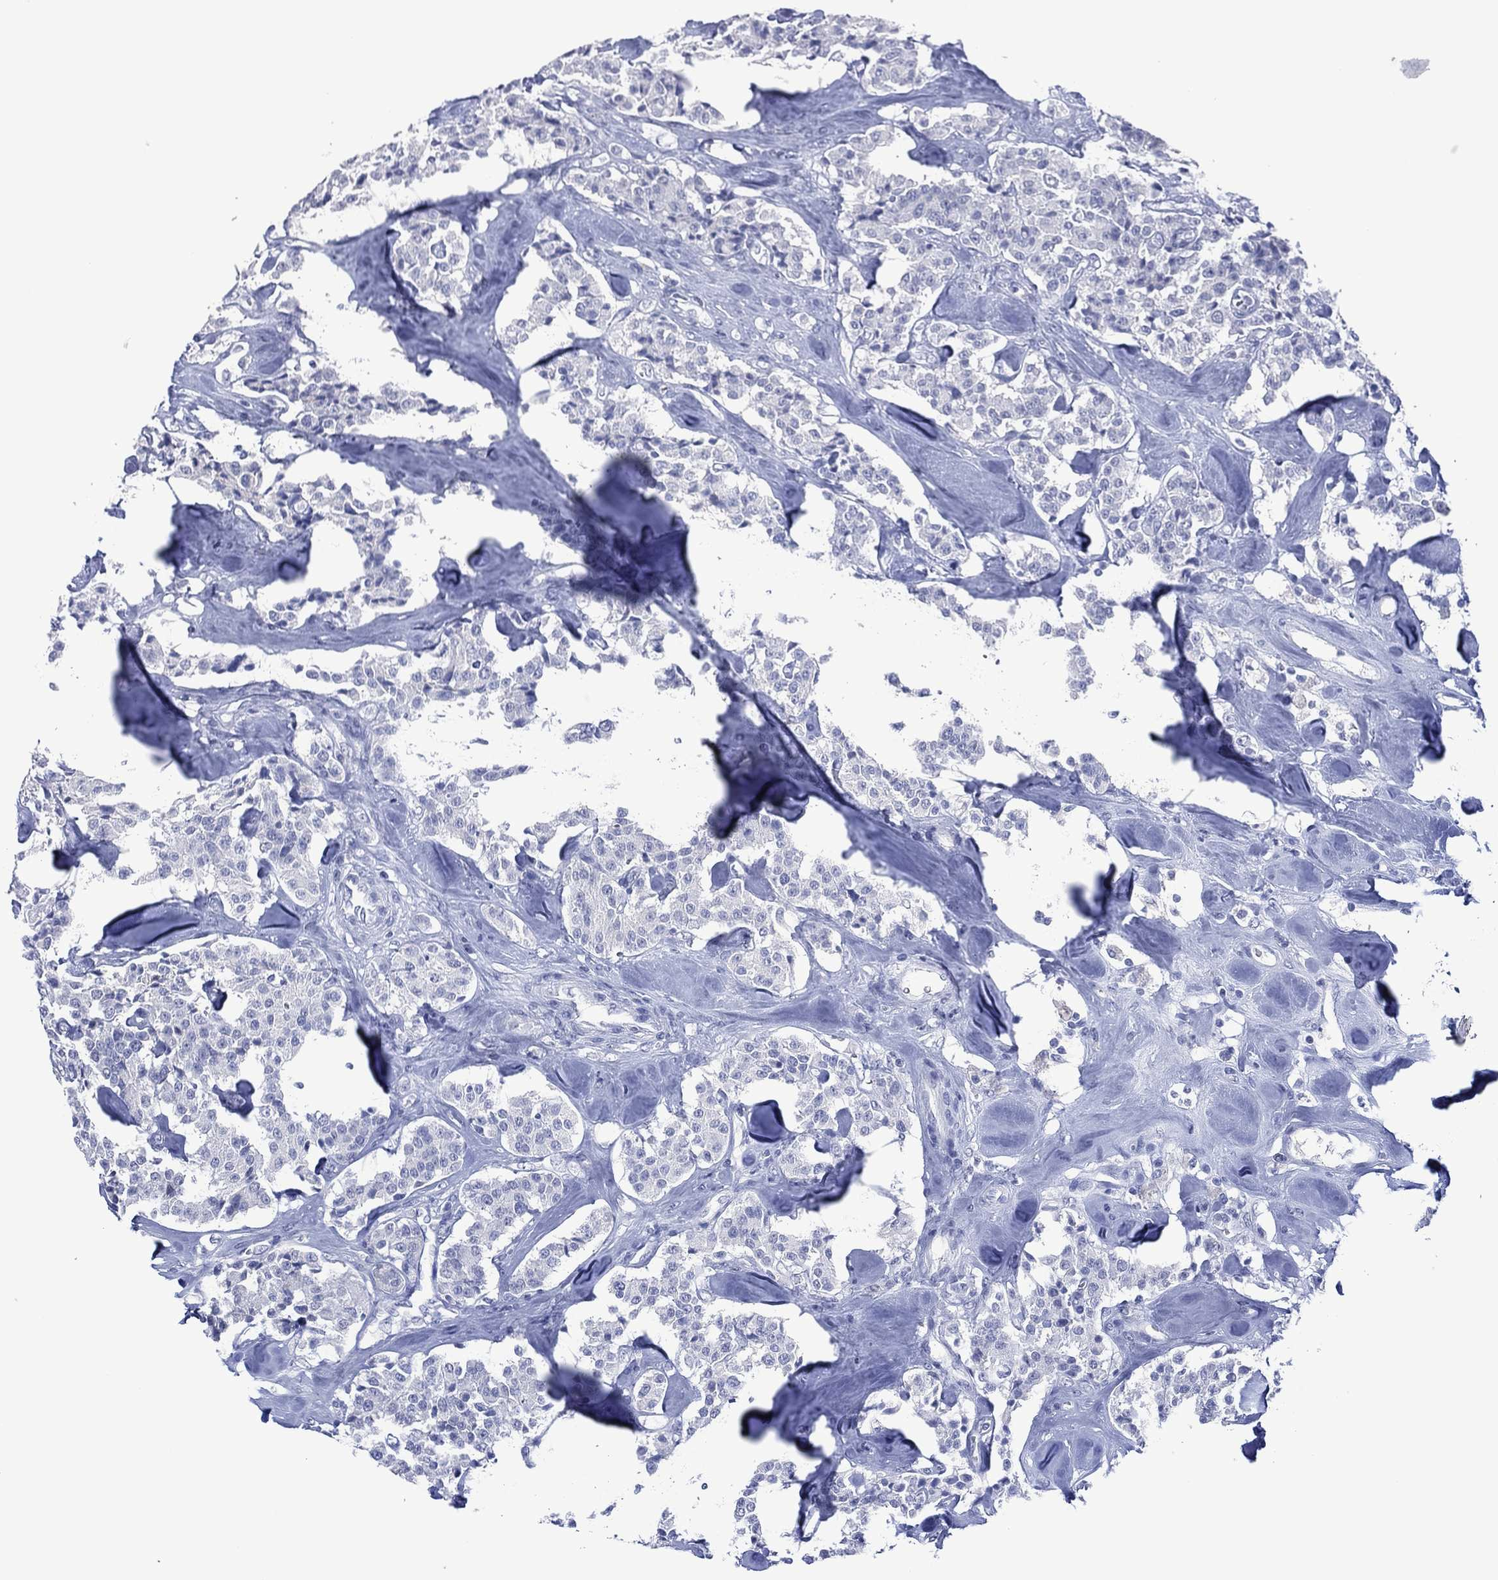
{"staining": {"intensity": "negative", "quantity": "none", "location": "none"}, "tissue": "carcinoid", "cell_type": "Tumor cells", "image_type": "cancer", "snomed": [{"axis": "morphology", "description": "Carcinoid, malignant, NOS"}, {"axis": "topography", "description": "Pancreas"}], "caption": "High power microscopy image of an IHC image of malignant carcinoid, revealing no significant expression in tumor cells. Nuclei are stained in blue.", "gene": "UTF1", "patient": {"sex": "male", "age": 41}}